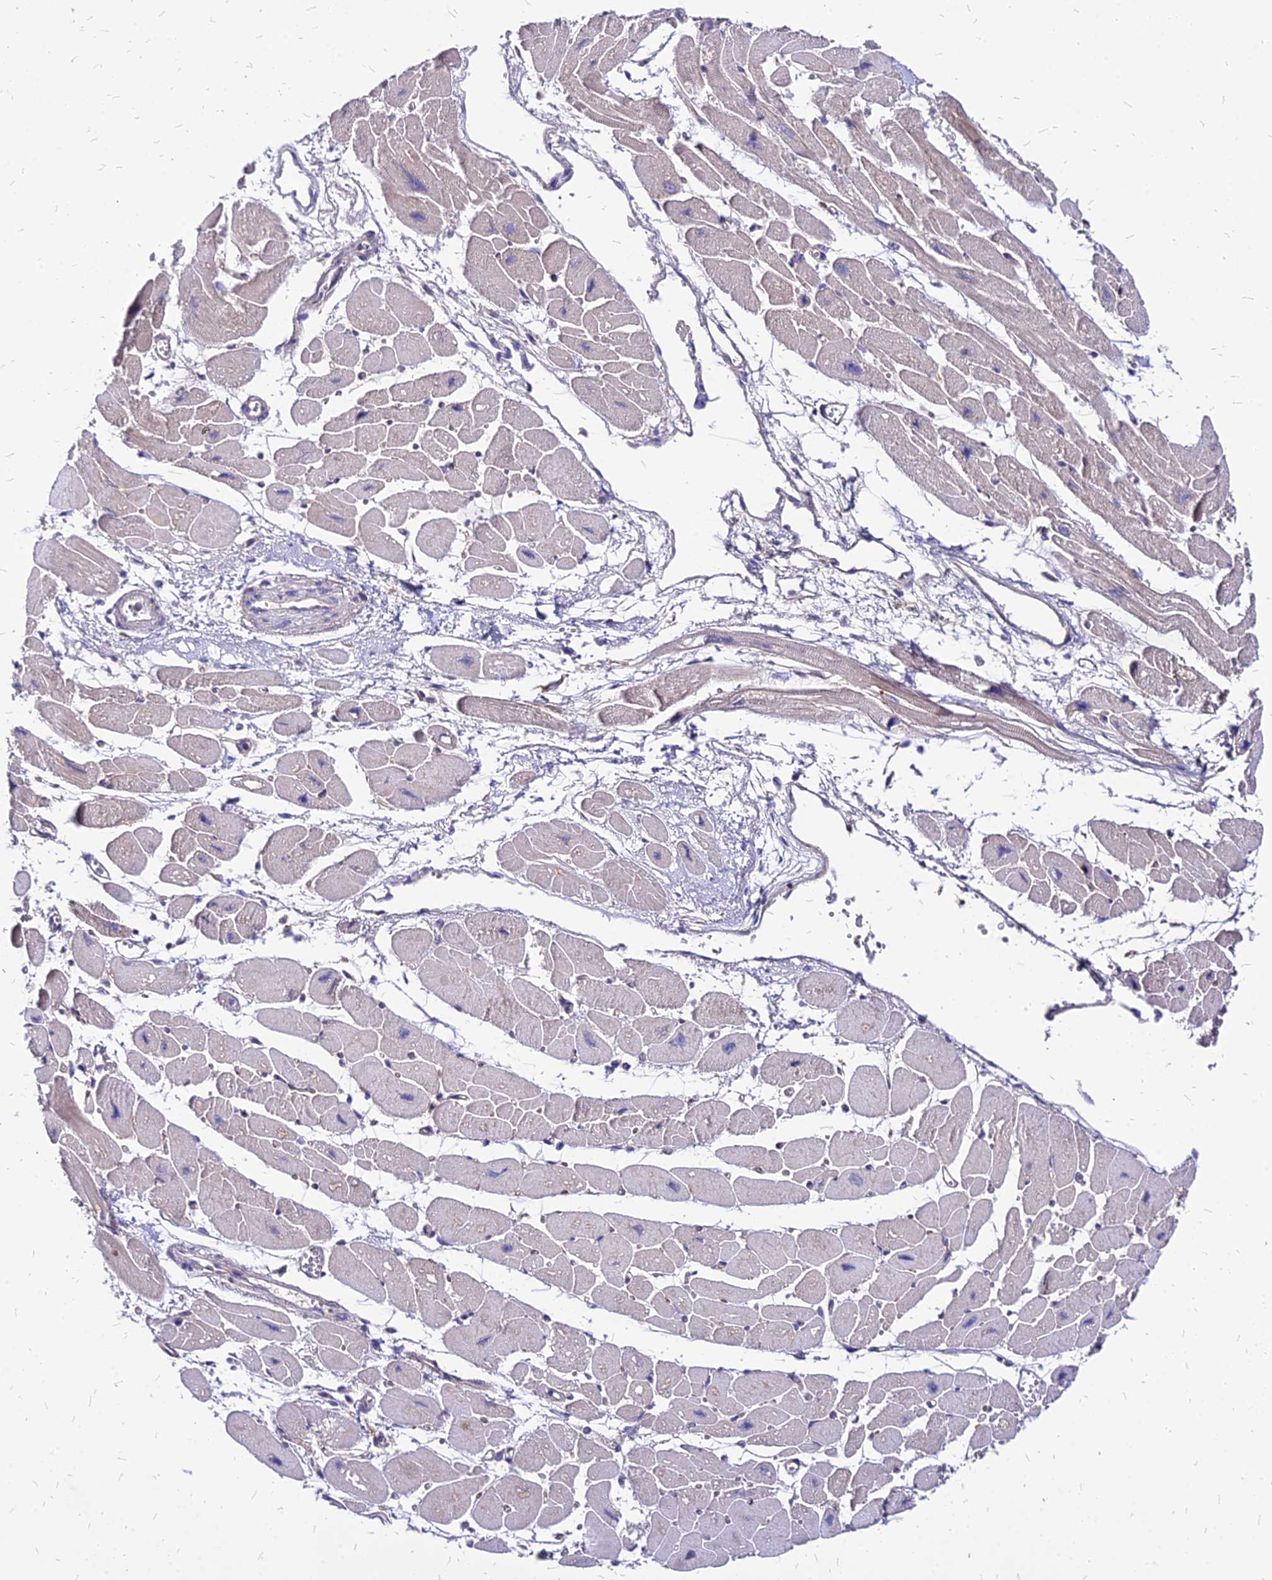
{"staining": {"intensity": "weak", "quantity": "25%-75%", "location": "cytoplasmic/membranous"}, "tissue": "heart muscle", "cell_type": "Cardiomyocytes", "image_type": "normal", "snomed": [{"axis": "morphology", "description": "Normal tissue, NOS"}, {"axis": "topography", "description": "Heart"}], "caption": "Weak cytoplasmic/membranous staining is appreciated in approximately 25%-75% of cardiomyocytes in normal heart muscle.", "gene": "COMMD10", "patient": {"sex": "female", "age": 54}}